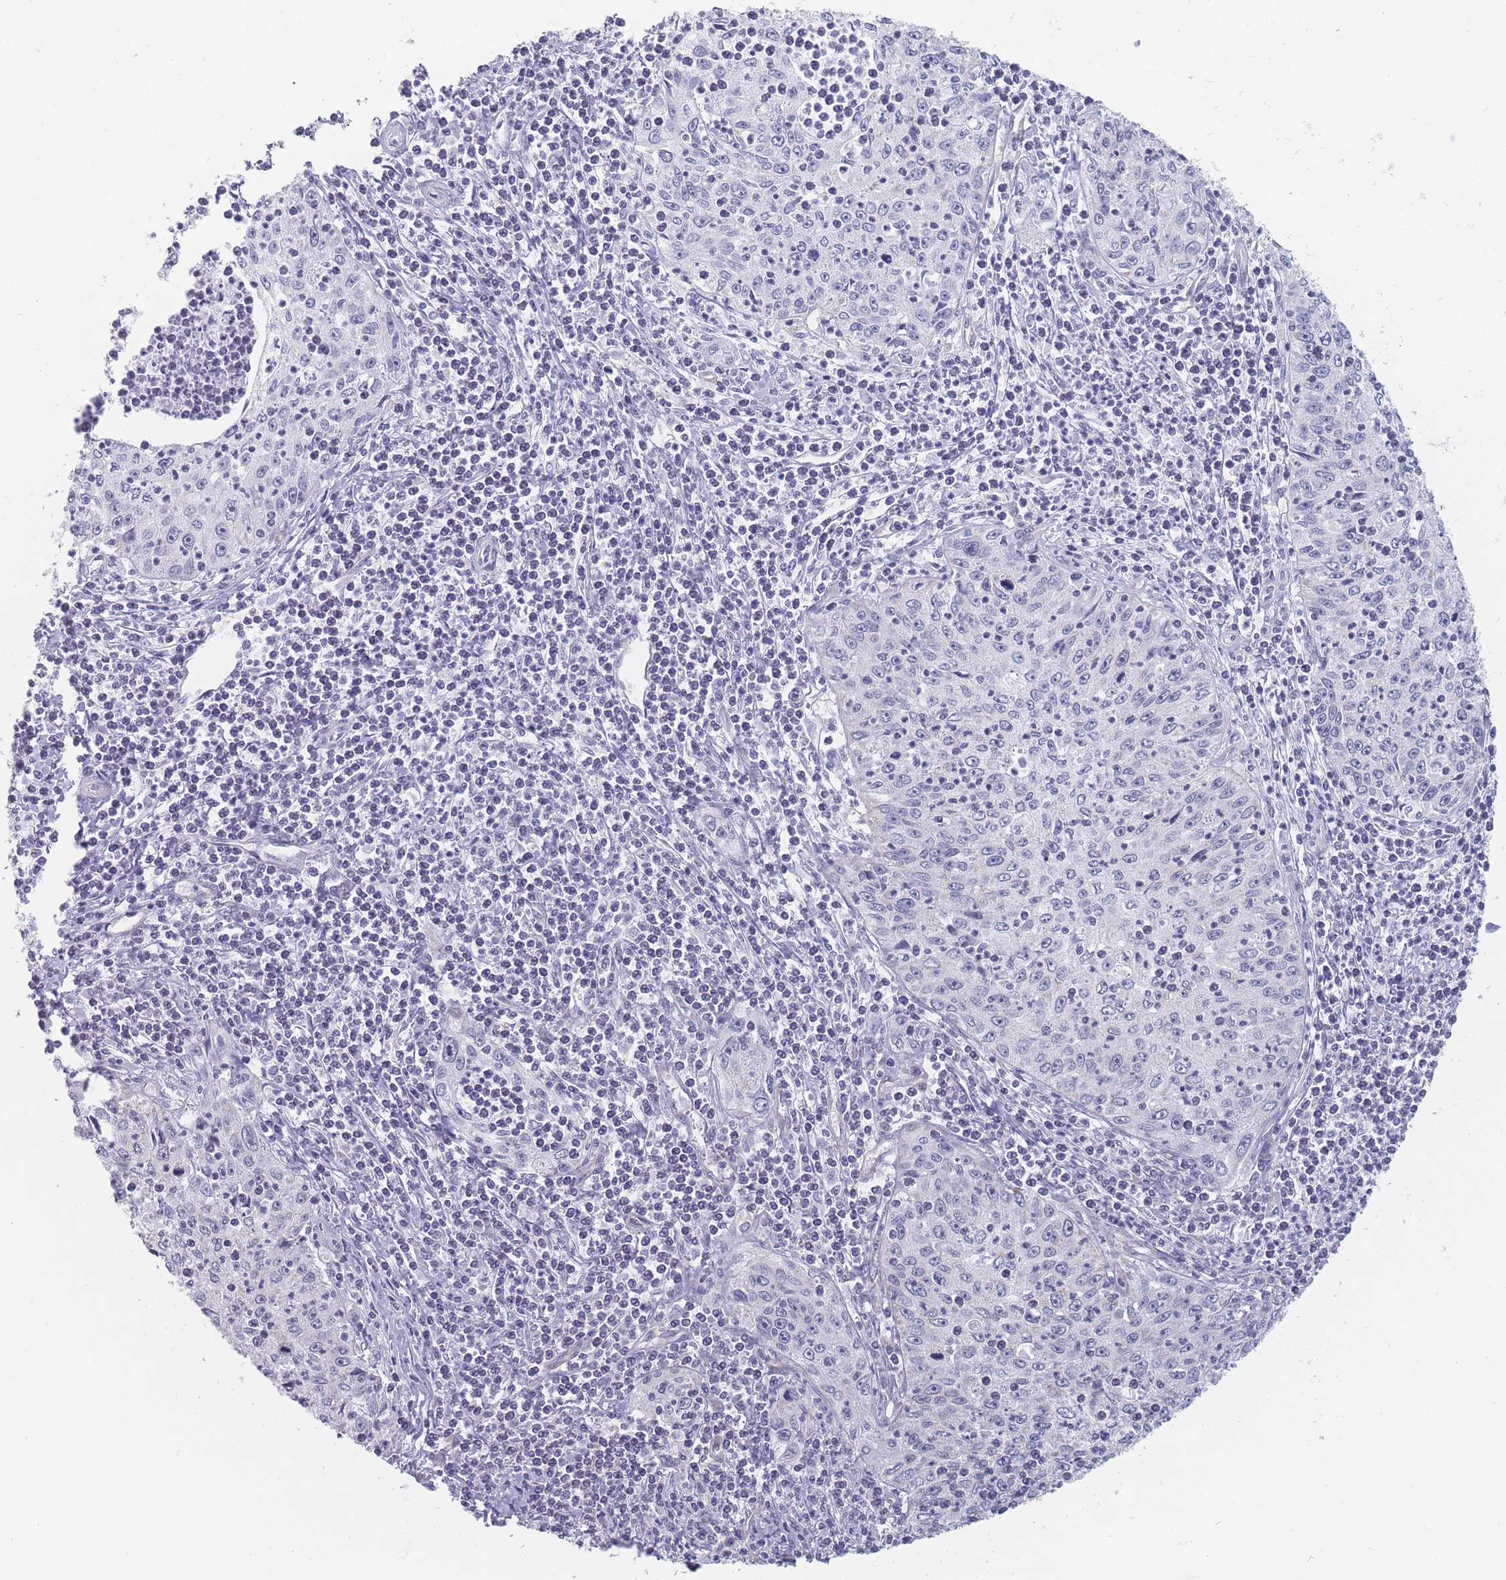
{"staining": {"intensity": "negative", "quantity": "none", "location": "none"}, "tissue": "cervical cancer", "cell_type": "Tumor cells", "image_type": "cancer", "snomed": [{"axis": "morphology", "description": "Squamous cell carcinoma, NOS"}, {"axis": "topography", "description": "Cervix"}], "caption": "IHC photomicrograph of neoplastic tissue: human cervical squamous cell carcinoma stained with DAB (3,3'-diaminobenzidine) demonstrates no significant protein positivity in tumor cells. (DAB IHC with hematoxylin counter stain).", "gene": "MAP1S", "patient": {"sex": "female", "age": 30}}